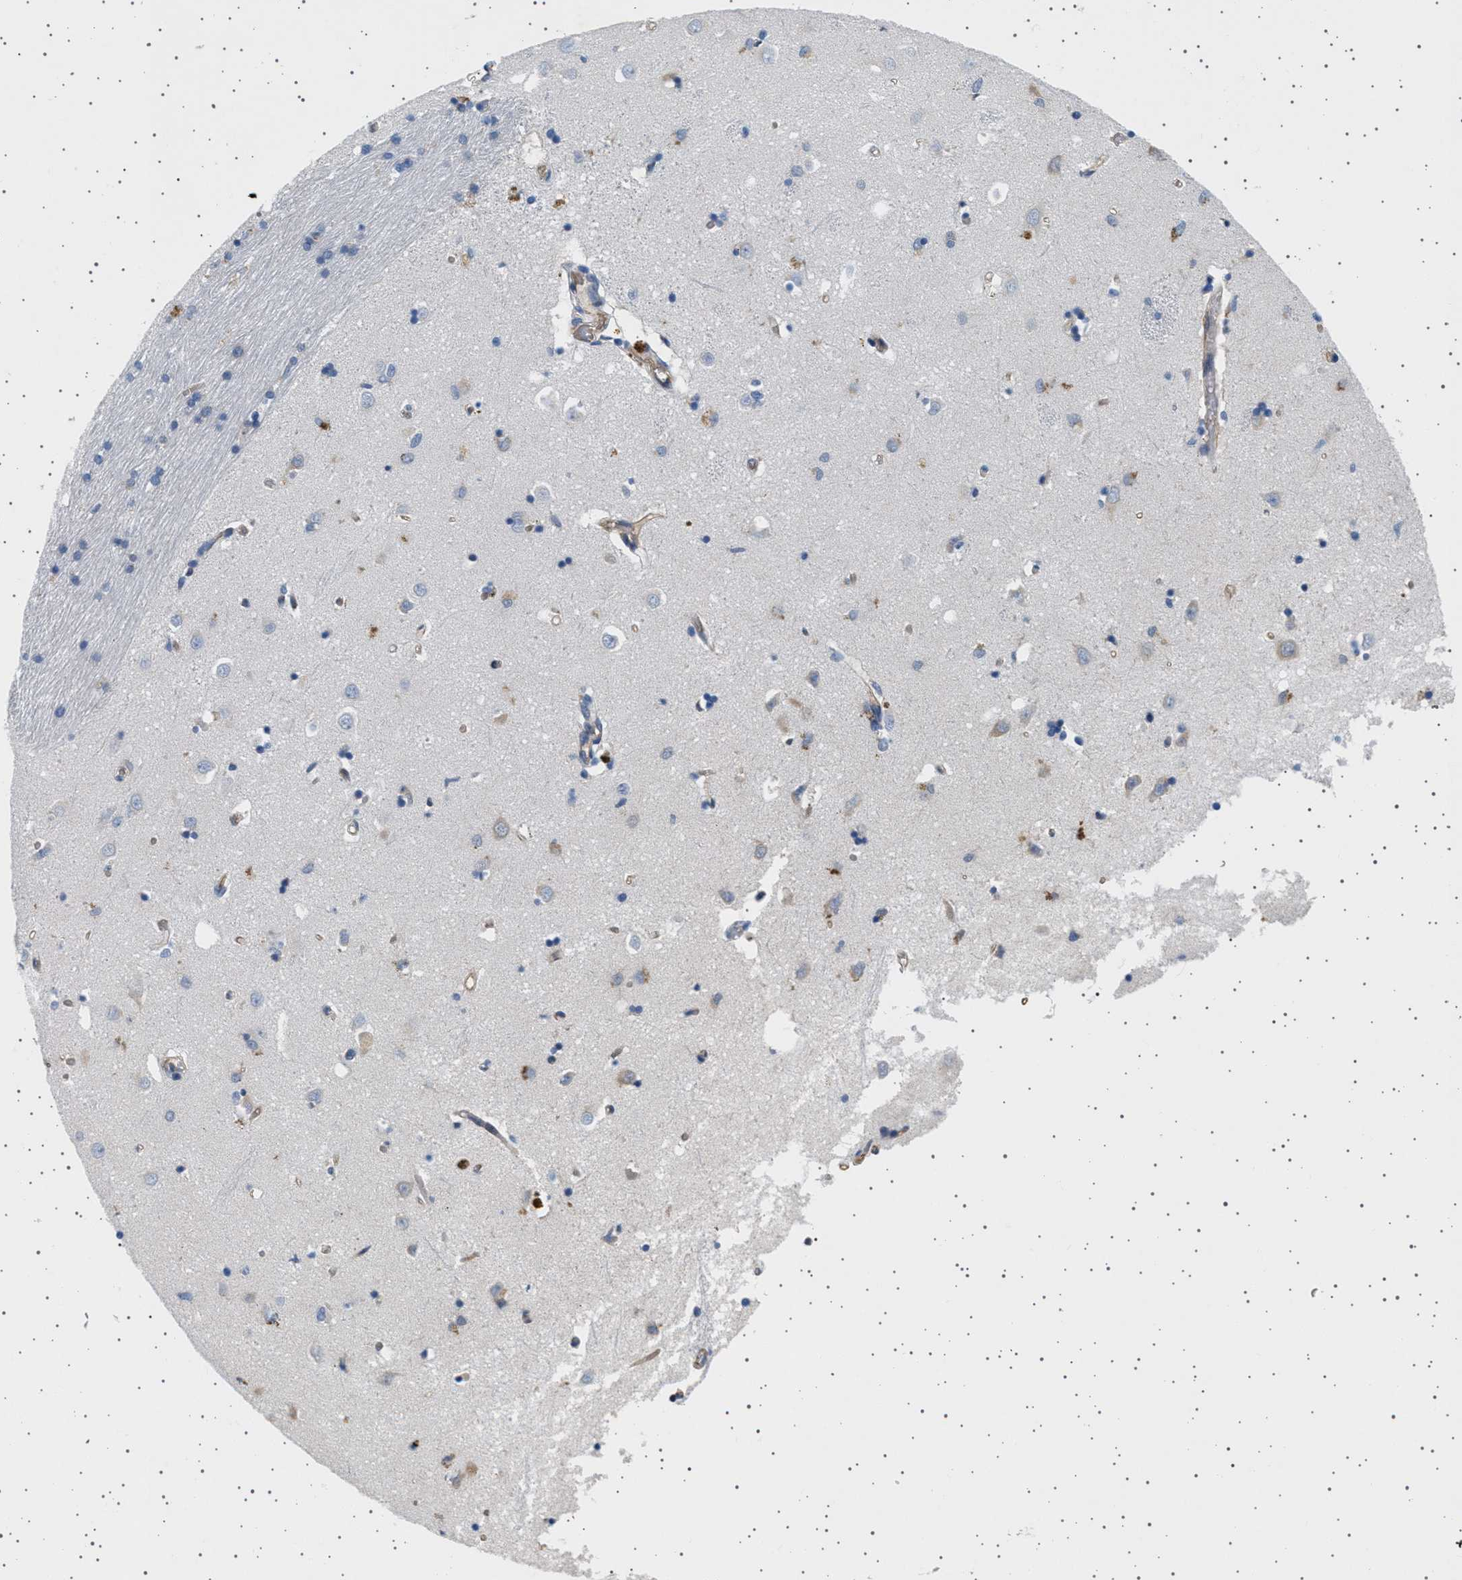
{"staining": {"intensity": "moderate", "quantity": "<25%", "location": "cytoplasmic/membranous"}, "tissue": "caudate", "cell_type": "Glial cells", "image_type": "normal", "snomed": [{"axis": "morphology", "description": "Normal tissue, NOS"}, {"axis": "topography", "description": "Lateral ventricle wall"}], "caption": "IHC (DAB) staining of benign human caudate displays moderate cytoplasmic/membranous protein staining in approximately <25% of glial cells.", "gene": "PLPP6", "patient": {"sex": "female", "age": 19}}